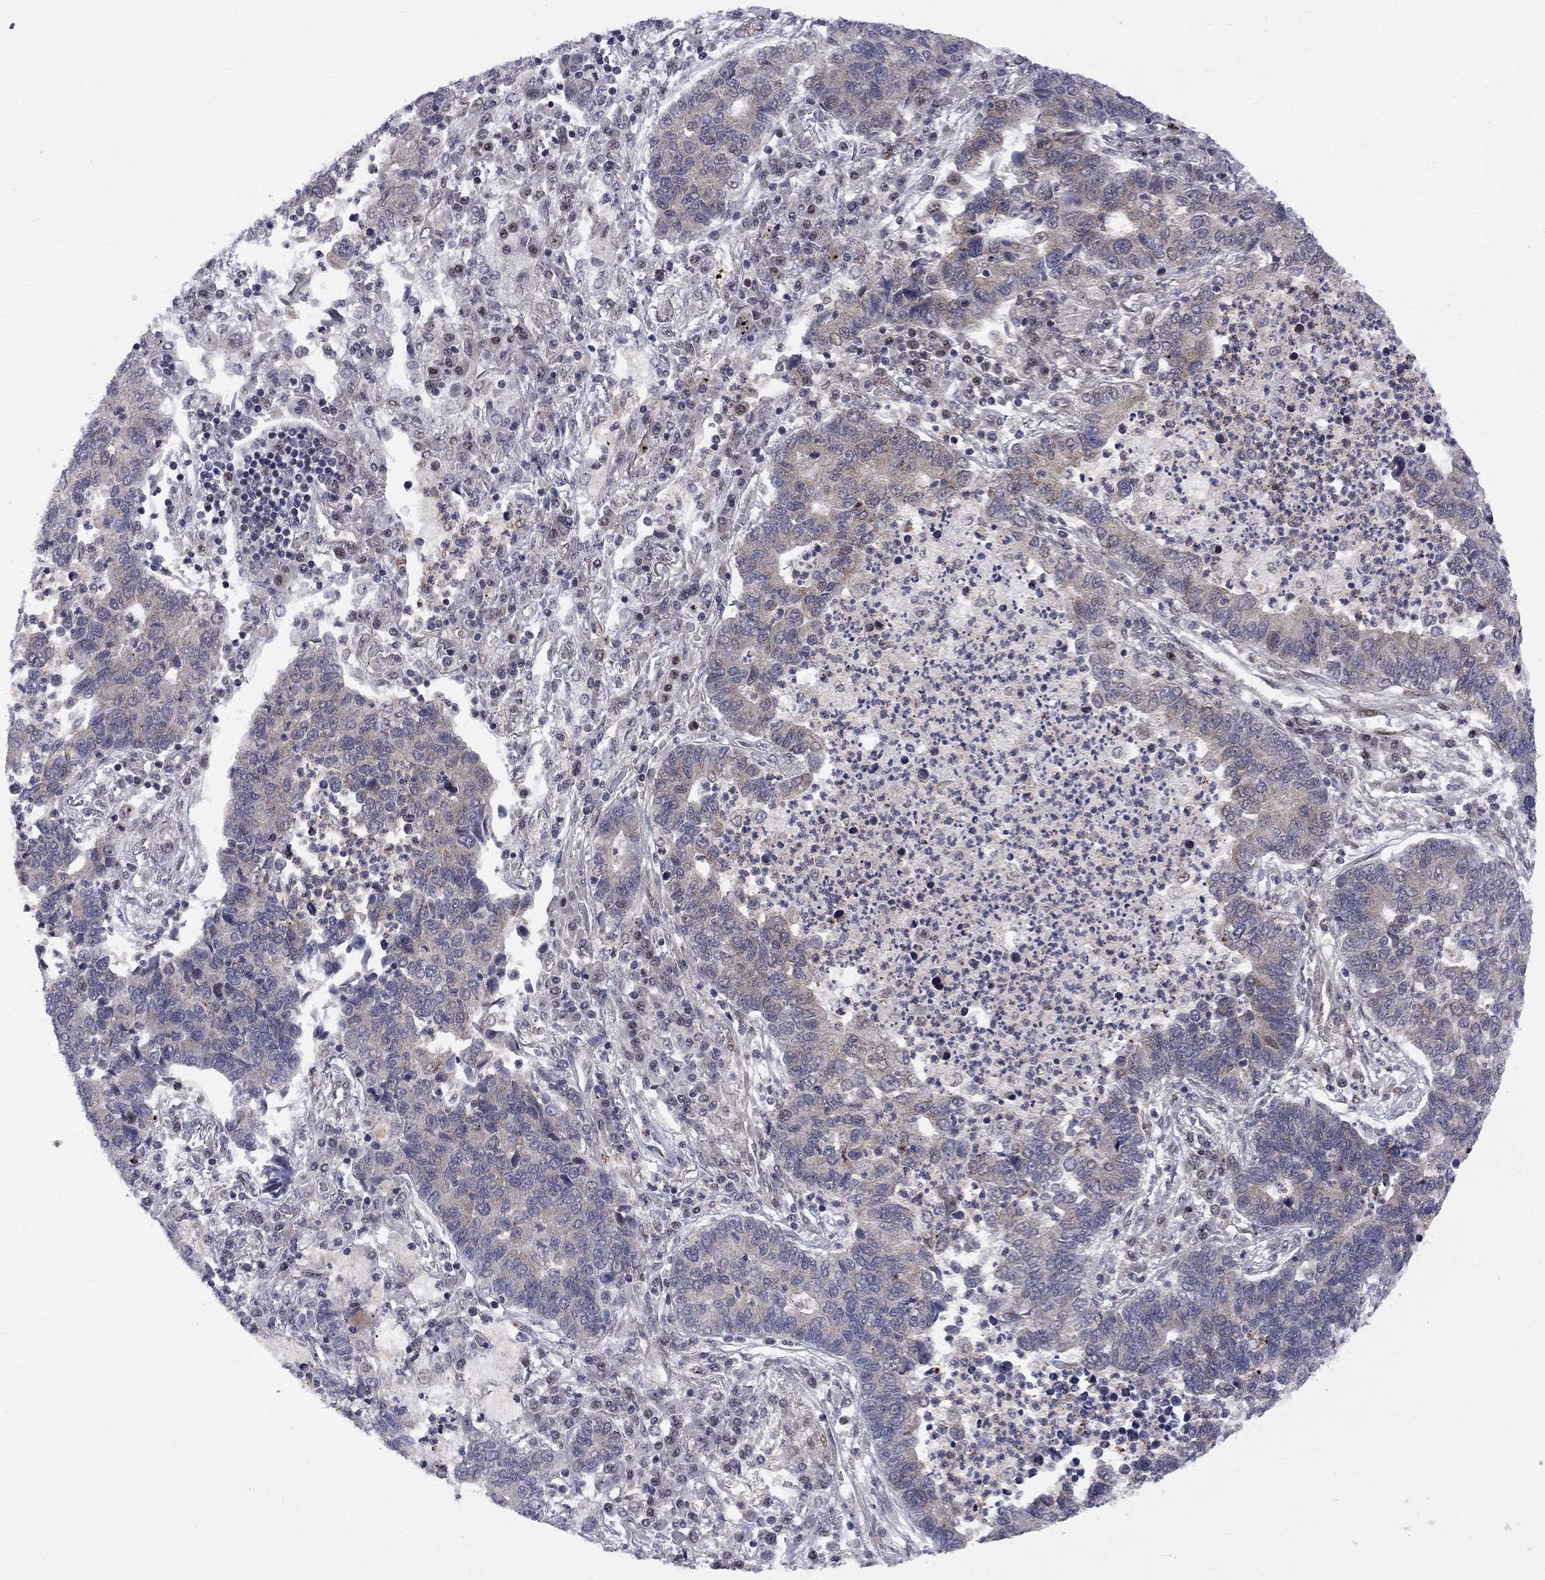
{"staining": {"intensity": "negative", "quantity": "none", "location": "none"}, "tissue": "lung cancer", "cell_type": "Tumor cells", "image_type": "cancer", "snomed": [{"axis": "morphology", "description": "Adenocarcinoma, NOS"}, {"axis": "topography", "description": "Lung"}], "caption": "Immunohistochemistry of lung cancer (adenocarcinoma) demonstrates no expression in tumor cells.", "gene": "KPNA3", "patient": {"sex": "female", "age": 57}}